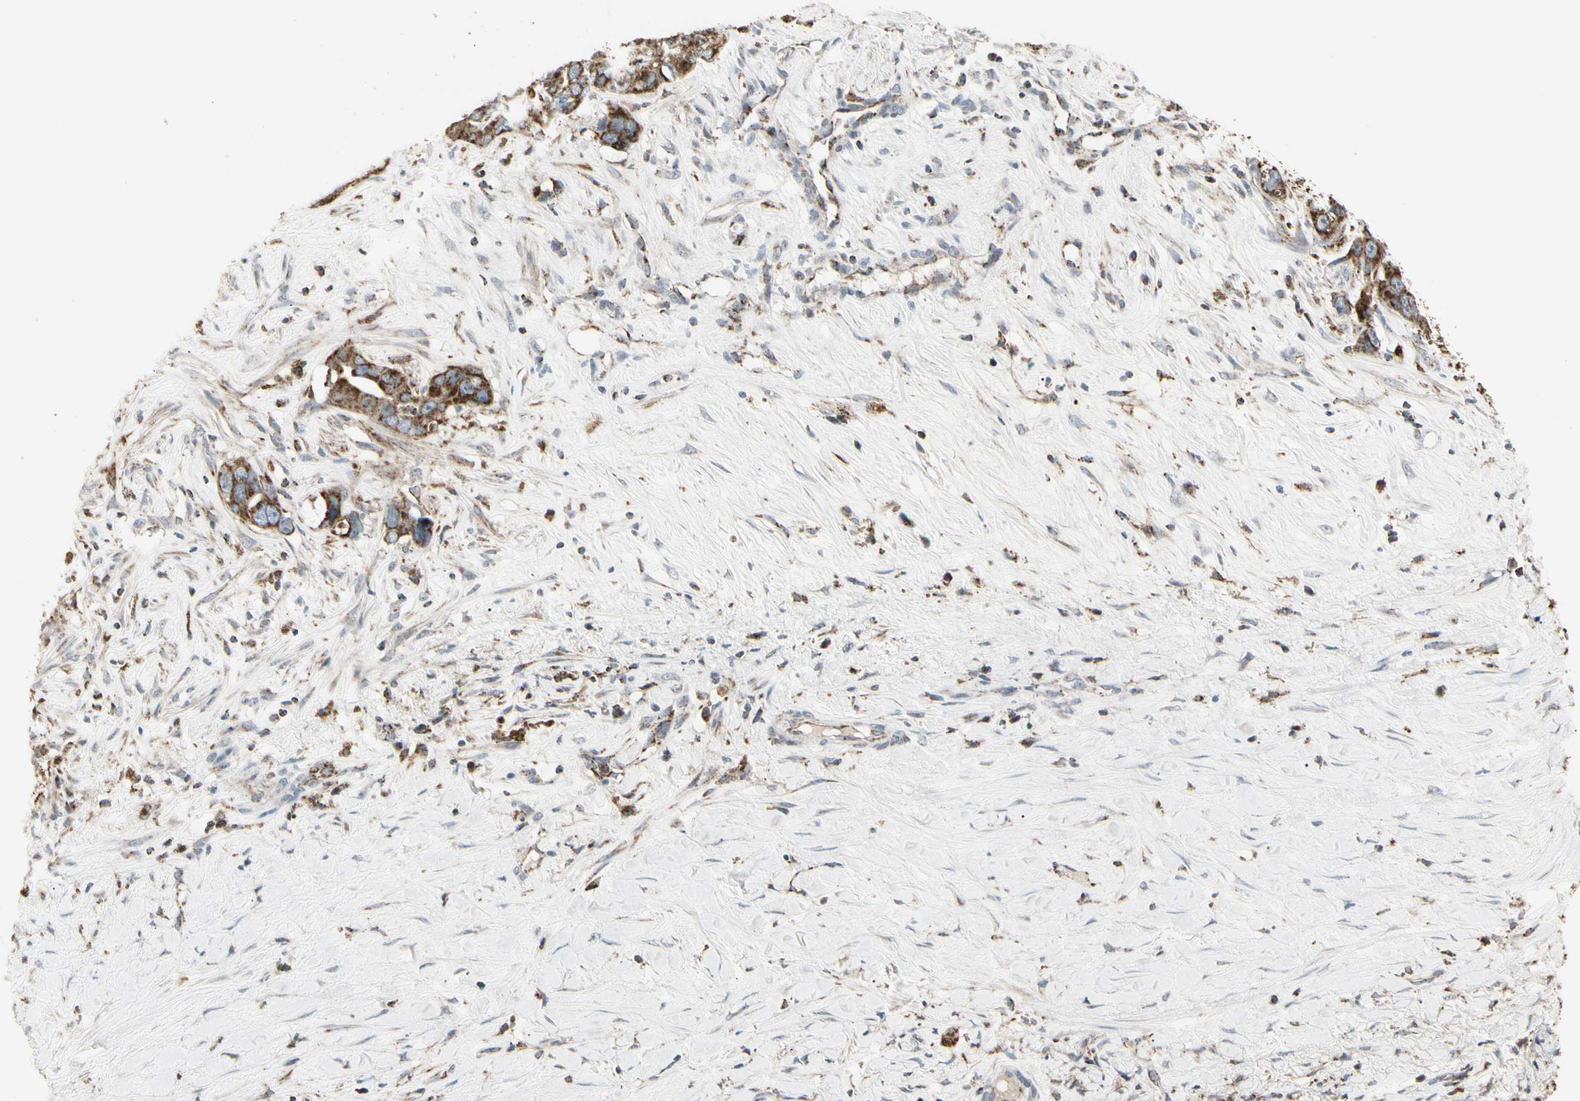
{"staining": {"intensity": "moderate", "quantity": ">75%", "location": "cytoplasmic/membranous"}, "tissue": "liver cancer", "cell_type": "Tumor cells", "image_type": "cancer", "snomed": [{"axis": "morphology", "description": "Cholangiocarcinoma"}, {"axis": "topography", "description": "Liver"}], "caption": "Immunohistochemistry (IHC) of liver cholangiocarcinoma displays medium levels of moderate cytoplasmic/membranous expression in about >75% of tumor cells.", "gene": "TMEM176A", "patient": {"sex": "female", "age": 65}}